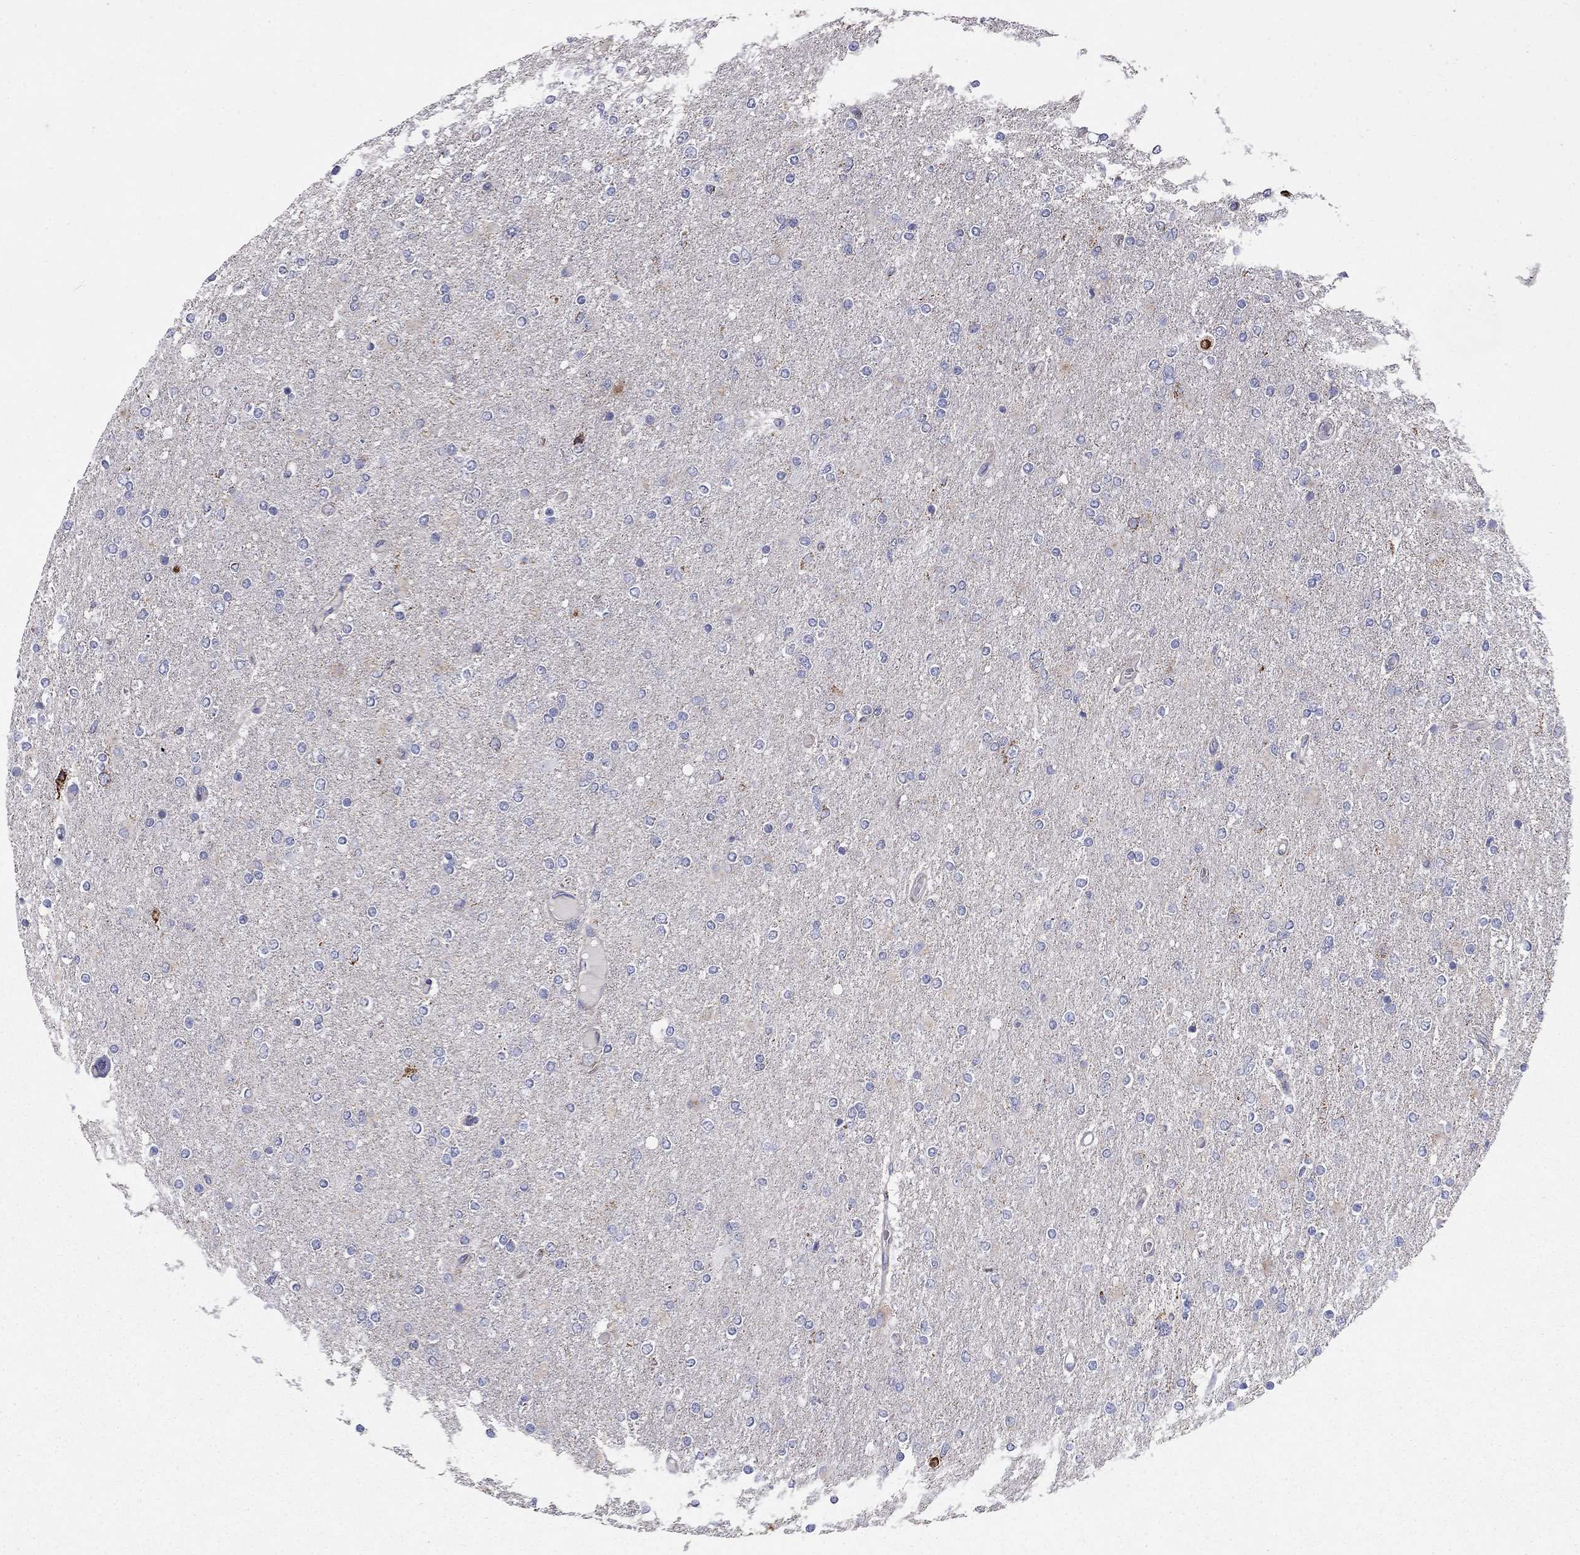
{"staining": {"intensity": "moderate", "quantity": "<25%", "location": "cytoplasmic/membranous"}, "tissue": "glioma", "cell_type": "Tumor cells", "image_type": "cancer", "snomed": [{"axis": "morphology", "description": "Glioma, malignant, High grade"}, {"axis": "topography", "description": "Cerebral cortex"}], "caption": "Immunohistochemistry (IHC) histopathology image of human glioma stained for a protein (brown), which demonstrates low levels of moderate cytoplasmic/membranous positivity in about <25% of tumor cells.", "gene": "NDUFA4L2", "patient": {"sex": "male", "age": 70}}